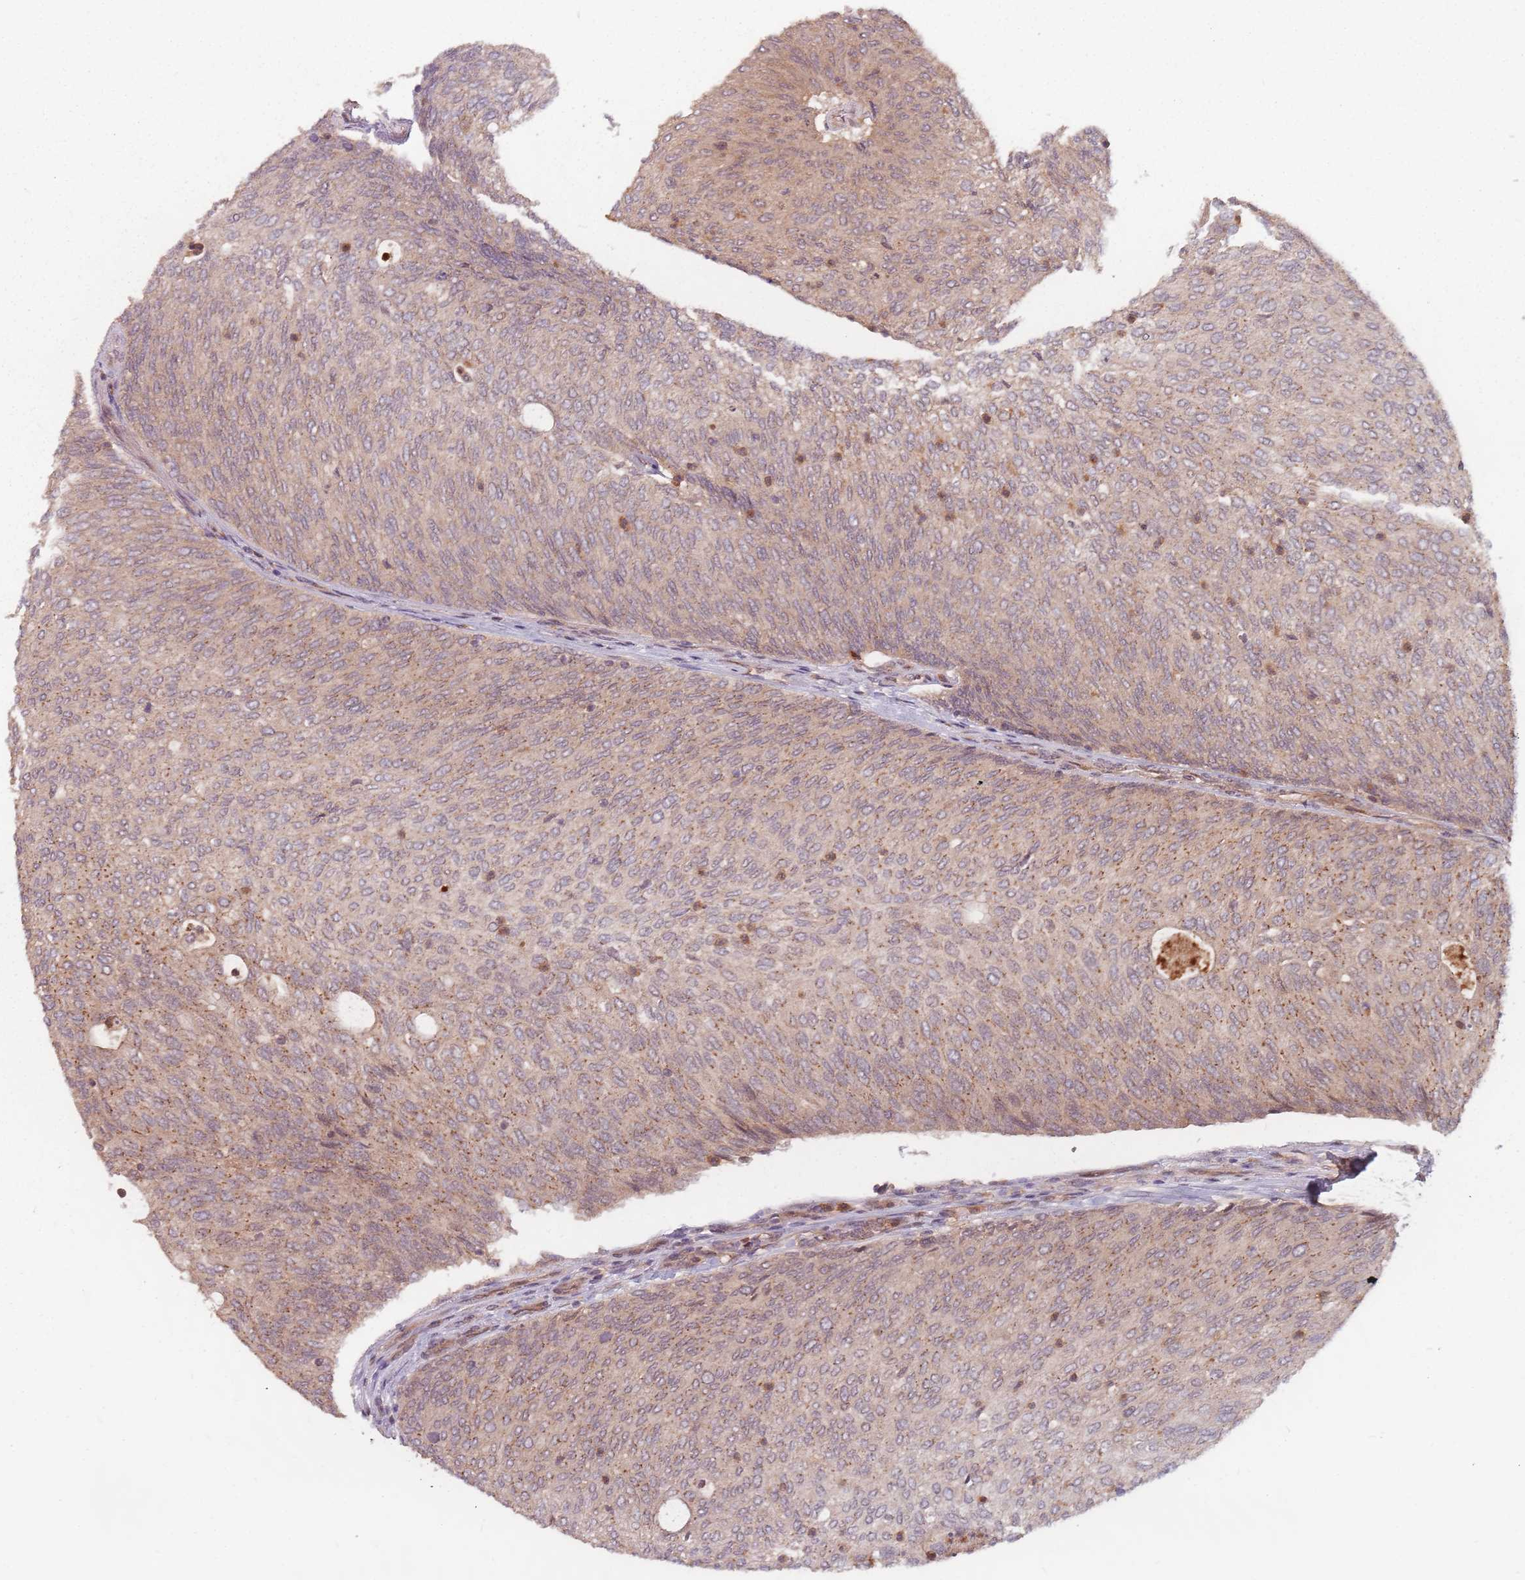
{"staining": {"intensity": "weak", "quantity": "25%-75%", "location": "cytoplasmic/membranous"}, "tissue": "urothelial cancer", "cell_type": "Tumor cells", "image_type": "cancer", "snomed": [{"axis": "morphology", "description": "Urothelial carcinoma, Low grade"}, {"axis": "topography", "description": "Urinary bladder"}], "caption": "Urothelial carcinoma (low-grade) stained for a protein (brown) shows weak cytoplasmic/membranous positive positivity in approximately 25%-75% of tumor cells.", "gene": "C3orf14", "patient": {"sex": "female", "age": 79}}